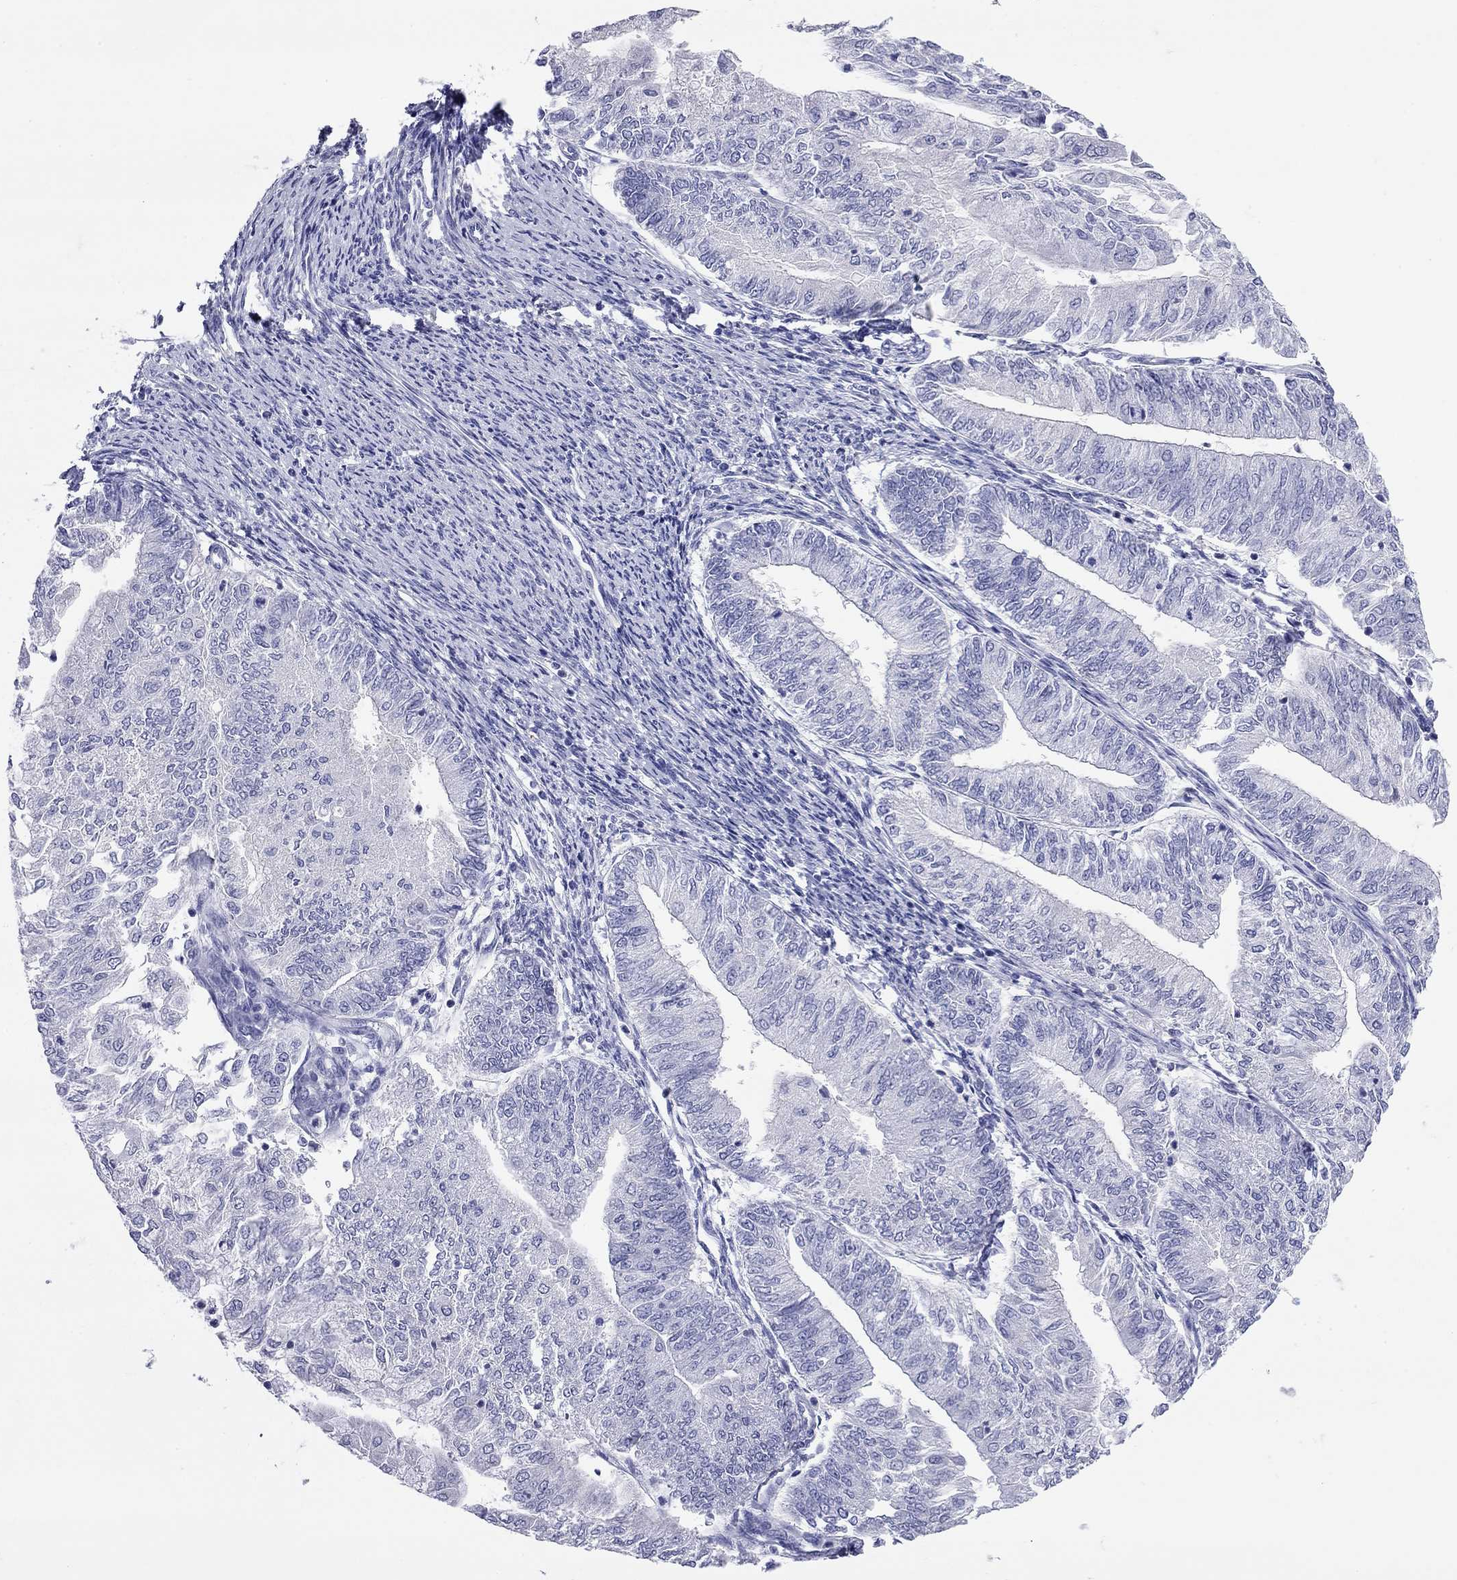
{"staining": {"intensity": "negative", "quantity": "none", "location": "none"}, "tissue": "endometrial cancer", "cell_type": "Tumor cells", "image_type": "cancer", "snomed": [{"axis": "morphology", "description": "Adenocarcinoma, NOS"}, {"axis": "topography", "description": "Endometrium"}], "caption": "DAB (3,3'-diaminobenzidine) immunohistochemical staining of human endometrial cancer demonstrates no significant expression in tumor cells.", "gene": "CMYA5", "patient": {"sex": "female", "age": 59}}